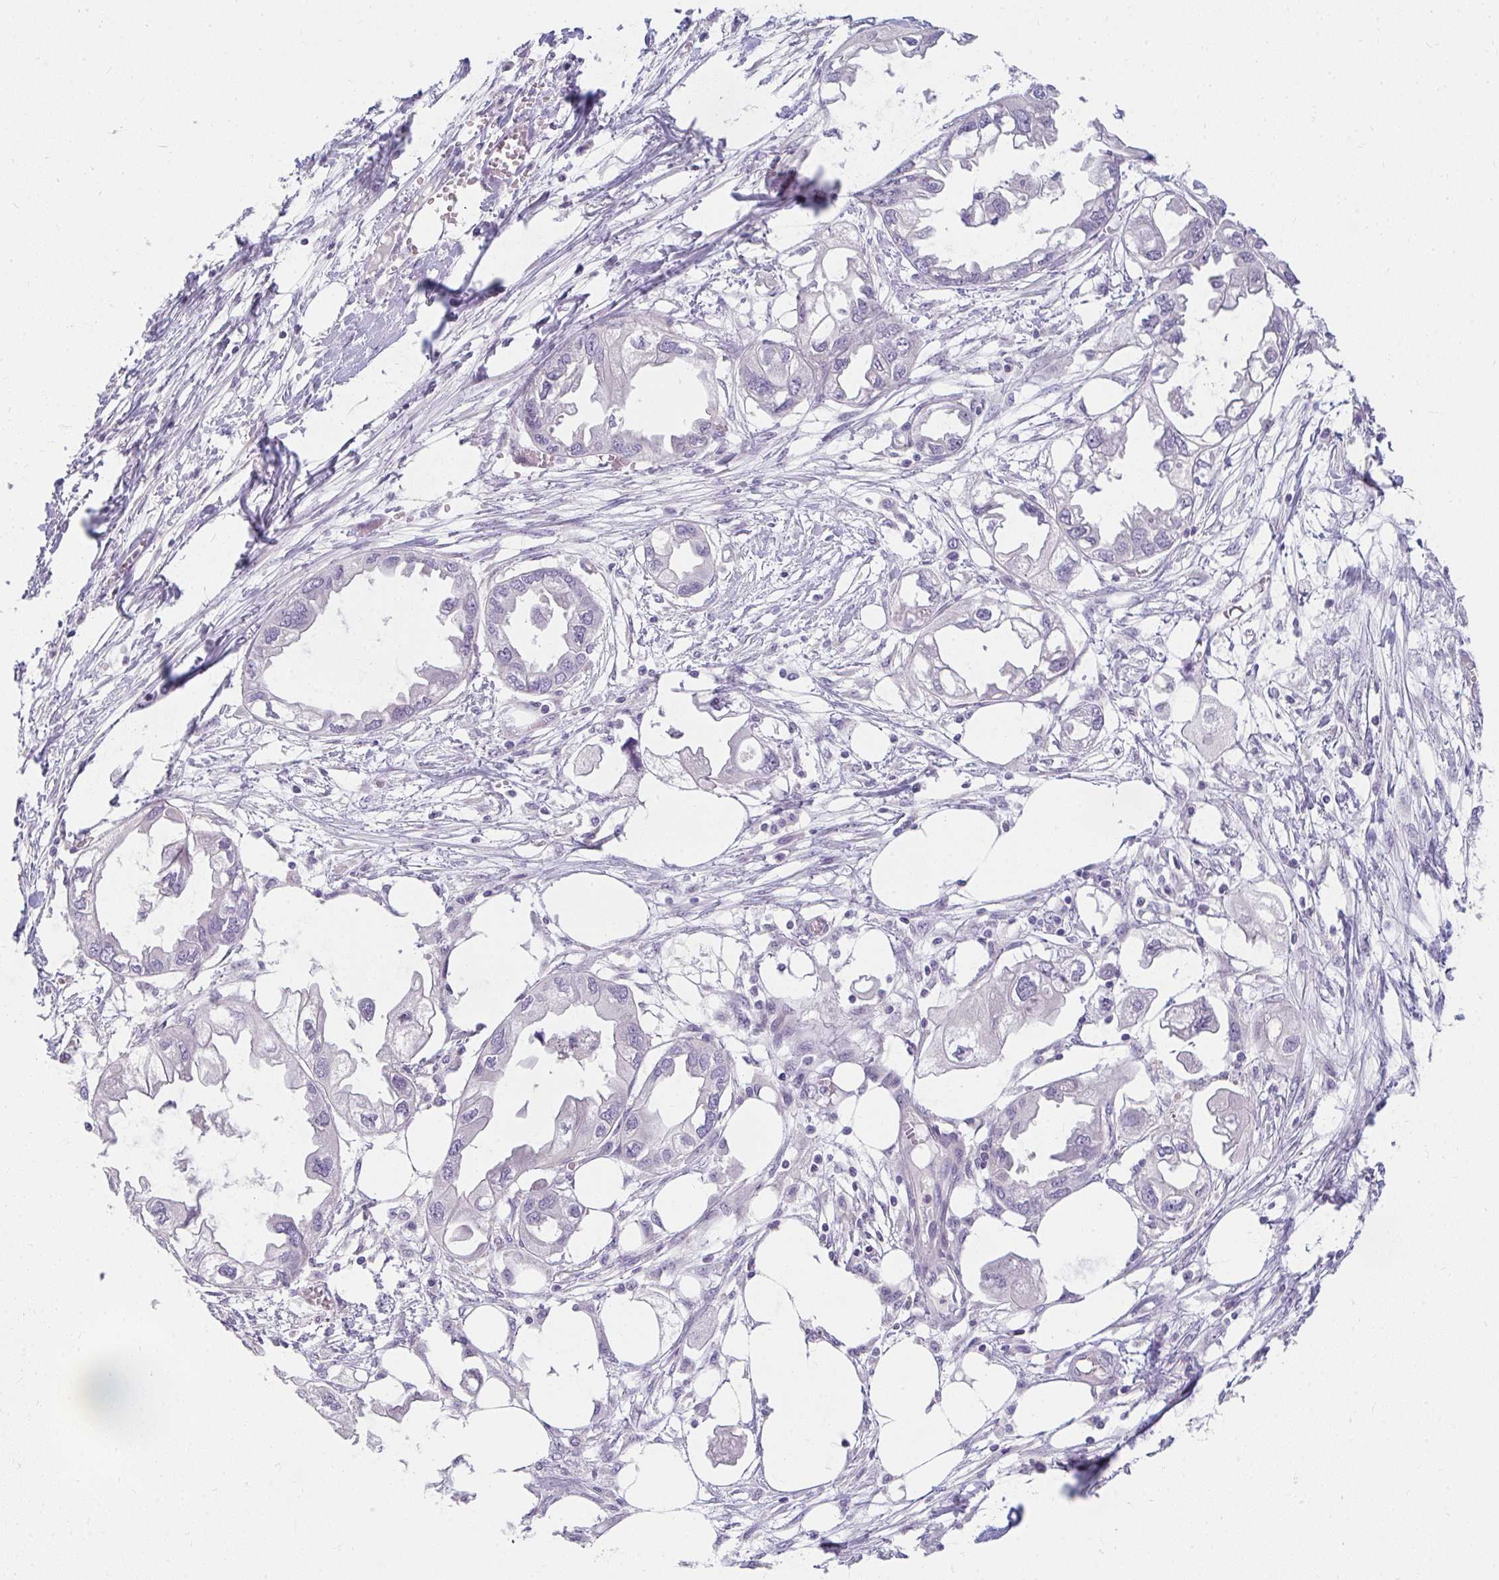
{"staining": {"intensity": "negative", "quantity": "none", "location": "none"}, "tissue": "endometrial cancer", "cell_type": "Tumor cells", "image_type": "cancer", "snomed": [{"axis": "morphology", "description": "Adenocarcinoma, NOS"}, {"axis": "morphology", "description": "Adenocarcinoma, metastatic, NOS"}, {"axis": "topography", "description": "Adipose tissue"}, {"axis": "topography", "description": "Endometrium"}], "caption": "This is an IHC micrograph of human adenocarcinoma (endometrial). There is no positivity in tumor cells.", "gene": "PPP1R3G", "patient": {"sex": "female", "age": 67}}